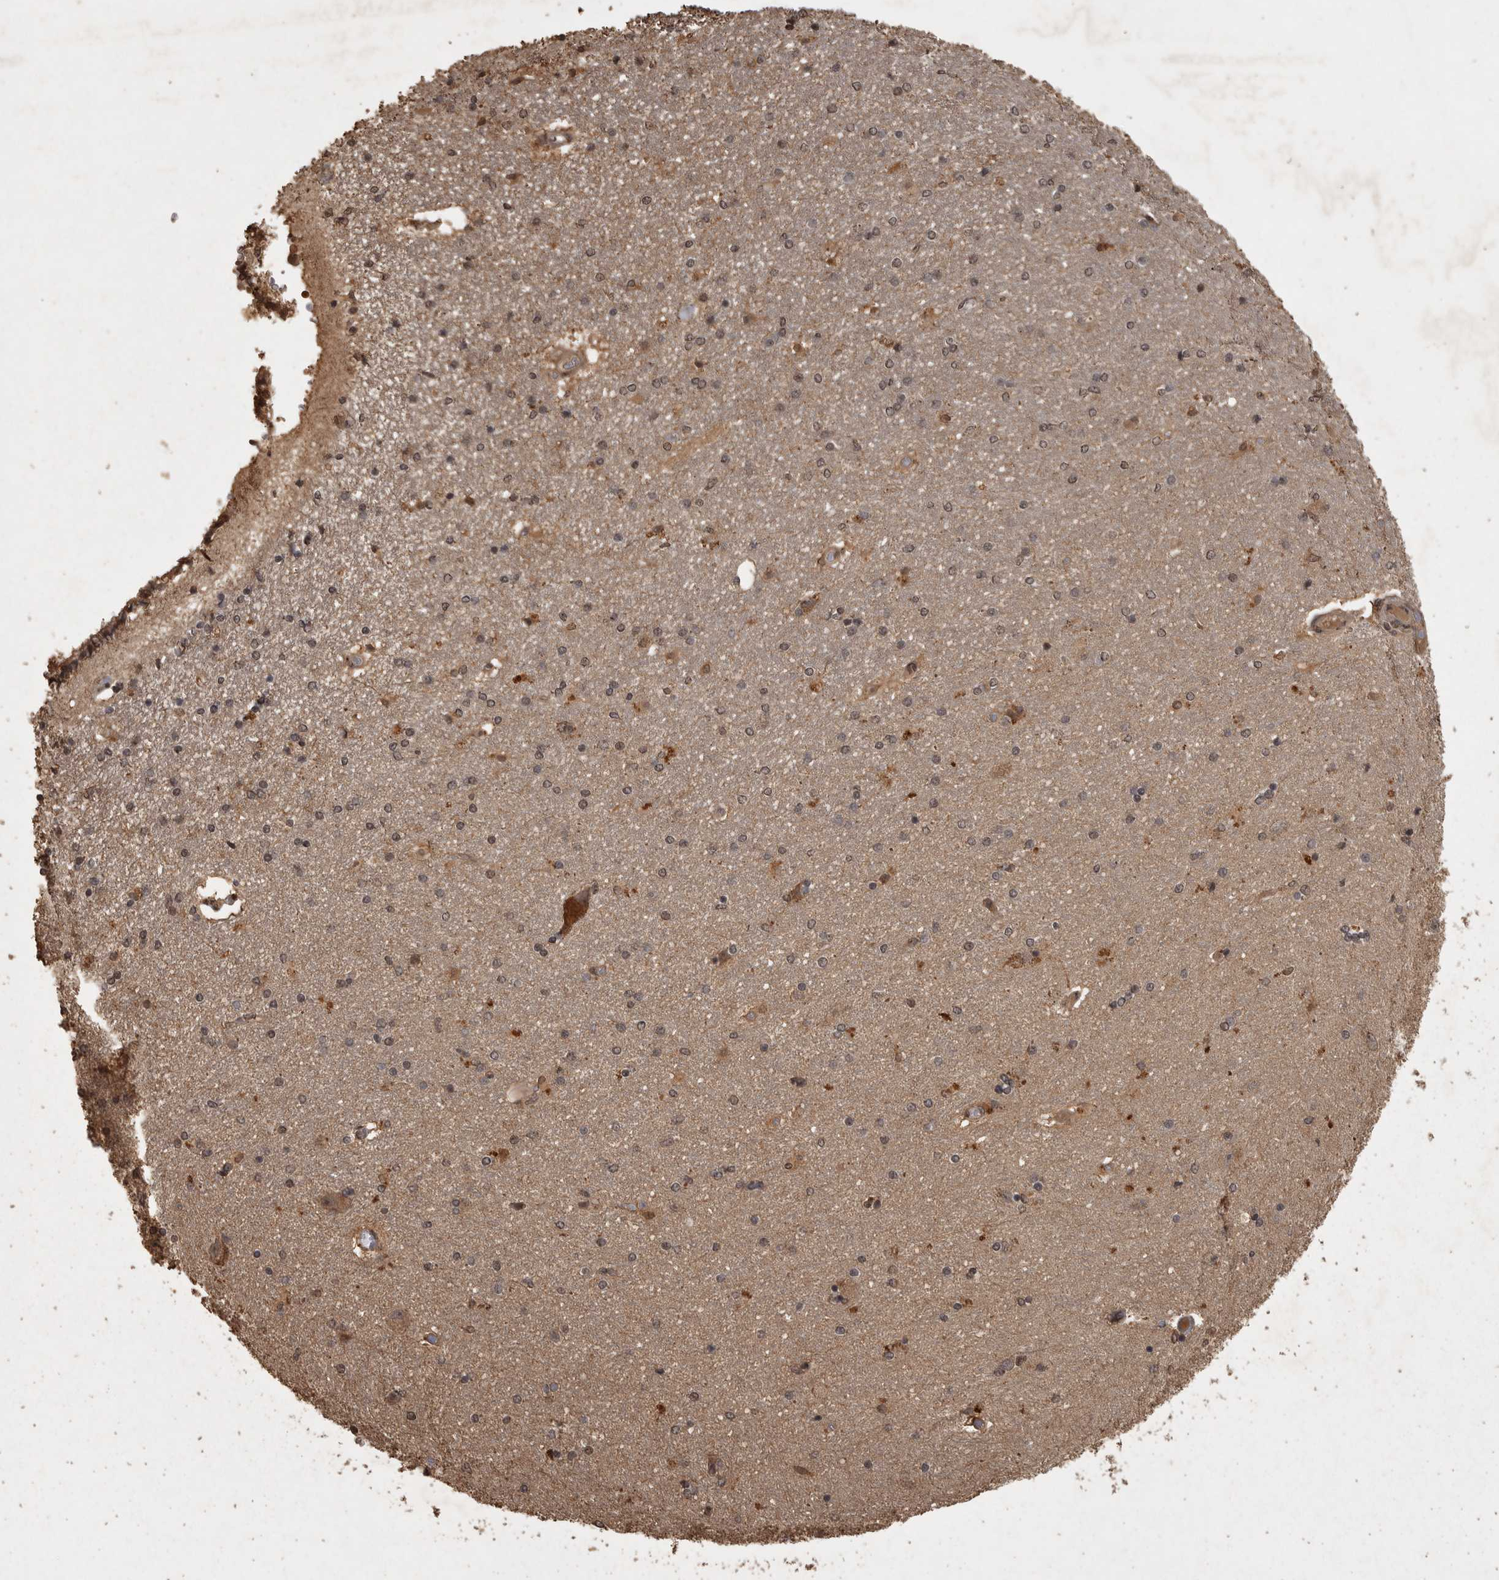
{"staining": {"intensity": "moderate", "quantity": "<25%", "location": "cytoplasmic/membranous"}, "tissue": "hippocampus", "cell_type": "Glial cells", "image_type": "normal", "snomed": [{"axis": "morphology", "description": "Normal tissue, NOS"}, {"axis": "topography", "description": "Hippocampus"}], "caption": "A micrograph of human hippocampus stained for a protein exhibits moderate cytoplasmic/membranous brown staining in glial cells. The staining is performed using DAB brown chromogen to label protein expression. The nuclei are counter-stained blue using hematoxylin.", "gene": "ACO1", "patient": {"sex": "female", "age": 54}}